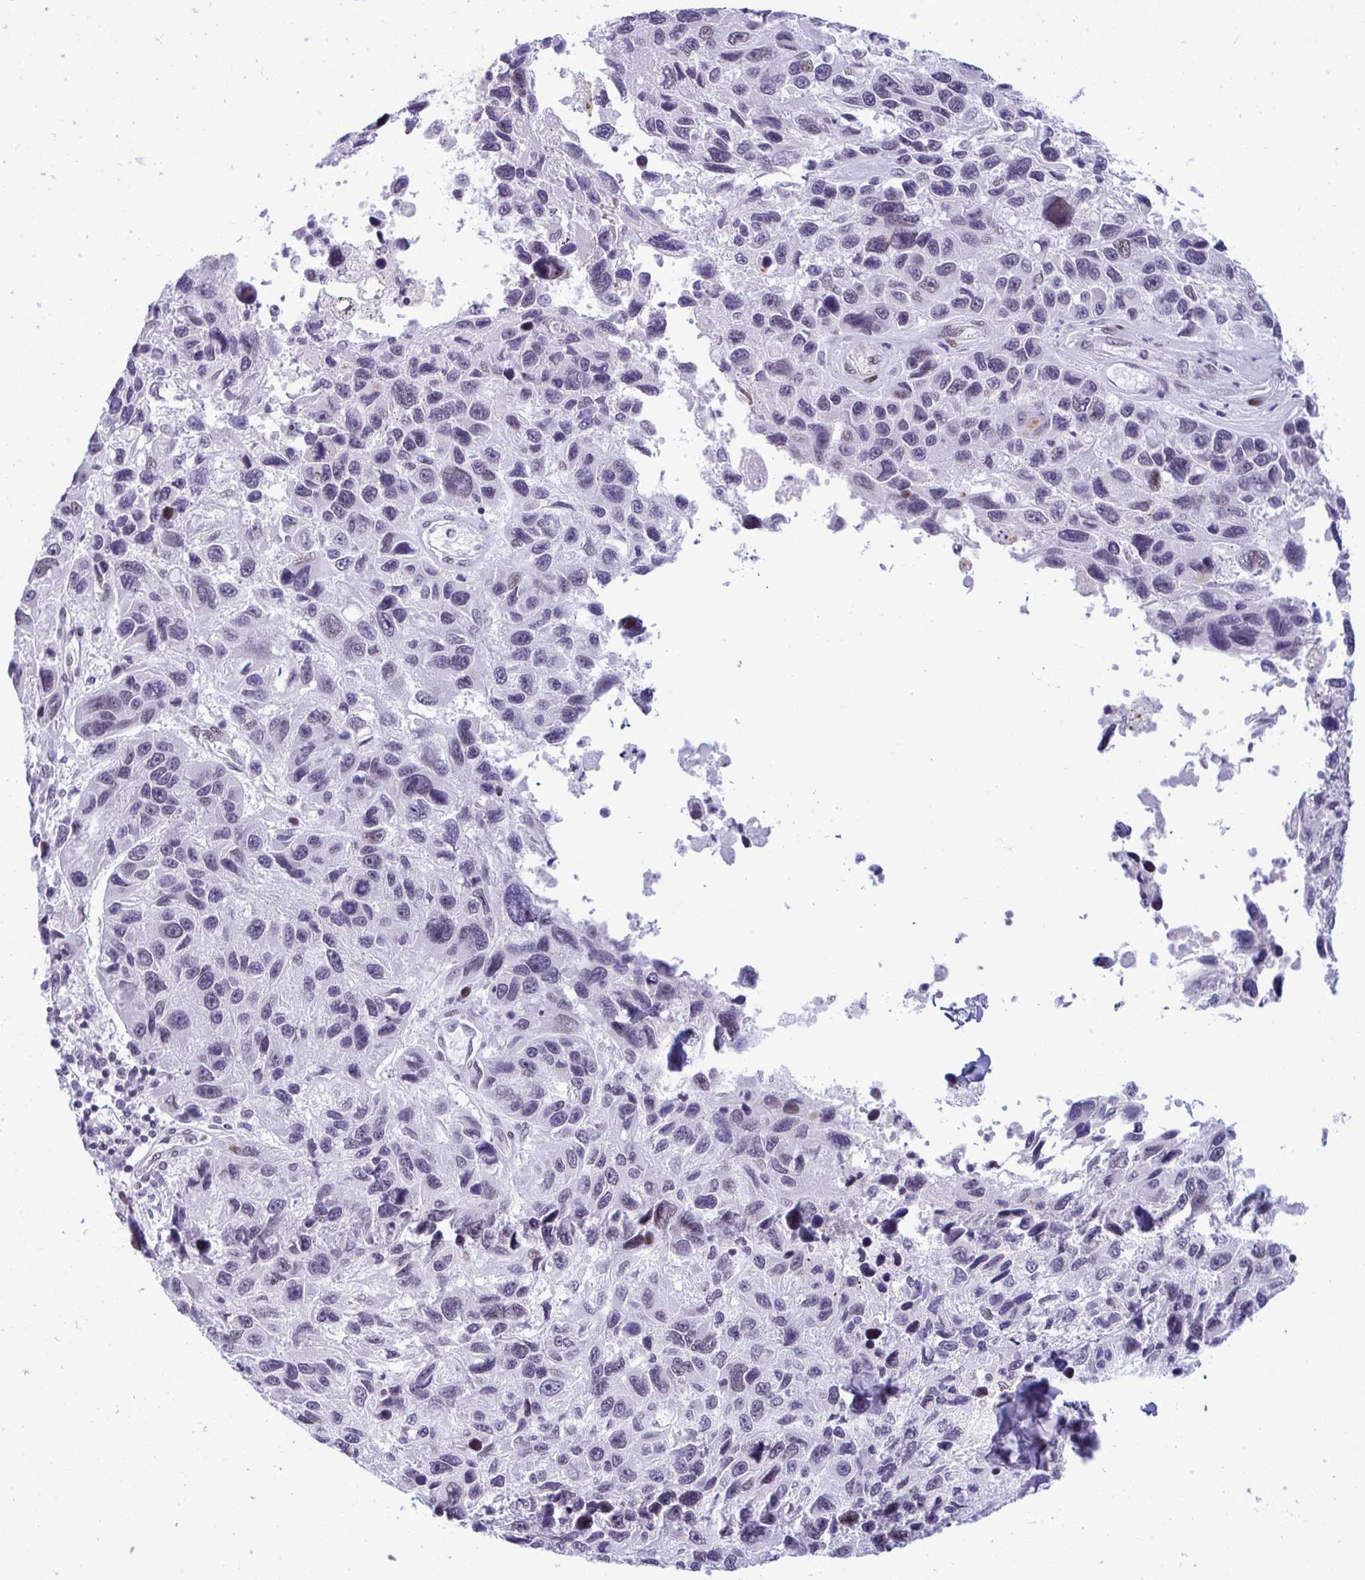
{"staining": {"intensity": "negative", "quantity": "none", "location": "none"}, "tissue": "melanoma", "cell_type": "Tumor cells", "image_type": "cancer", "snomed": [{"axis": "morphology", "description": "Malignant melanoma, NOS"}, {"axis": "topography", "description": "Skin"}], "caption": "Malignant melanoma stained for a protein using immunohistochemistry (IHC) shows no positivity tumor cells.", "gene": "ZFHX3", "patient": {"sex": "male", "age": 53}}